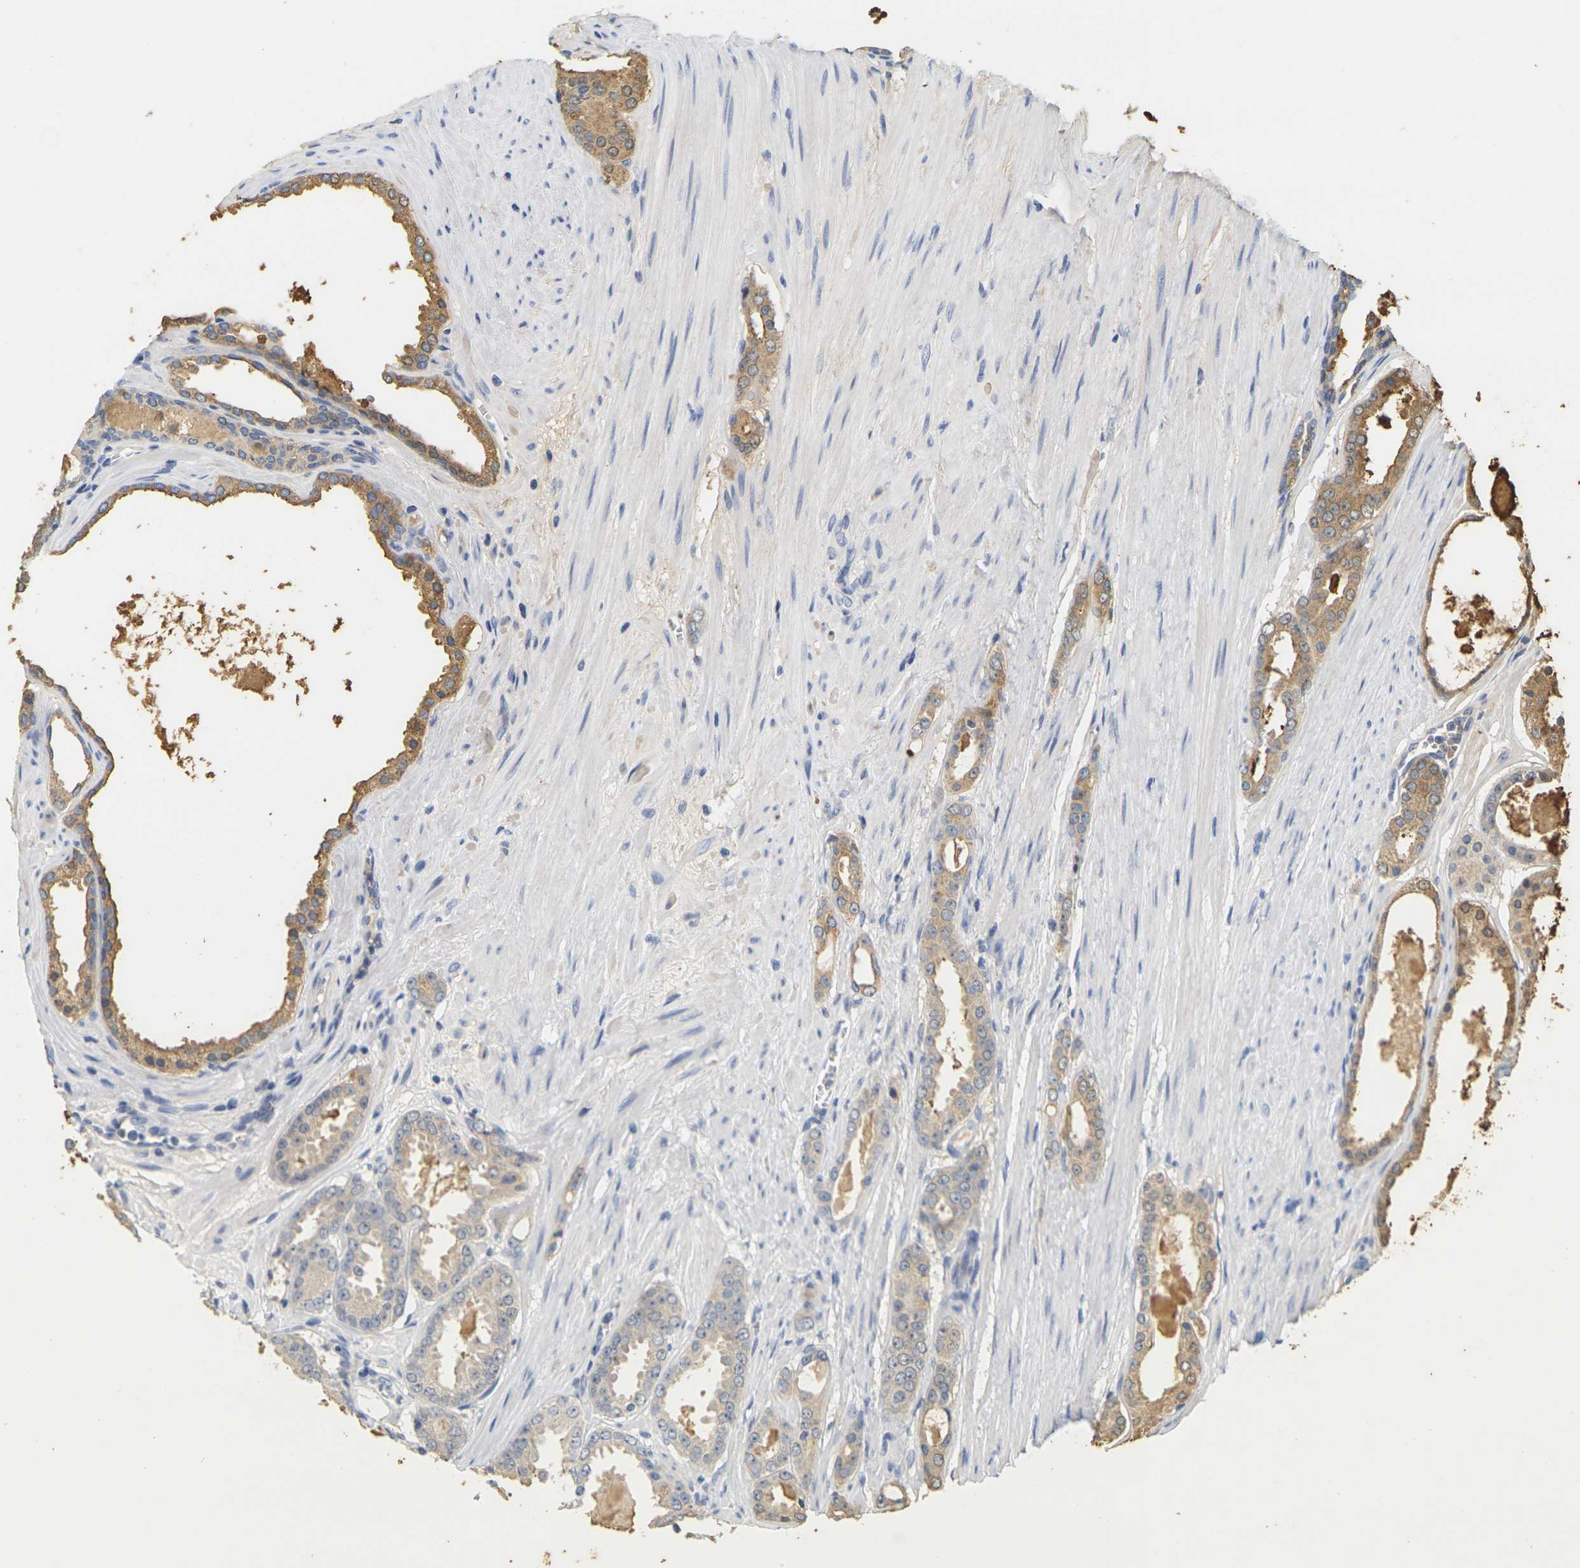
{"staining": {"intensity": "moderate", "quantity": ">75%", "location": "cytoplasmic/membranous"}, "tissue": "prostate cancer", "cell_type": "Tumor cells", "image_type": "cancer", "snomed": [{"axis": "morphology", "description": "Adenocarcinoma, Low grade"}, {"axis": "topography", "description": "Prostate"}], "caption": "A micrograph showing moderate cytoplasmic/membranous expression in approximately >75% of tumor cells in adenocarcinoma (low-grade) (prostate), as visualized by brown immunohistochemical staining.", "gene": "KLK5", "patient": {"sex": "male", "age": 57}}